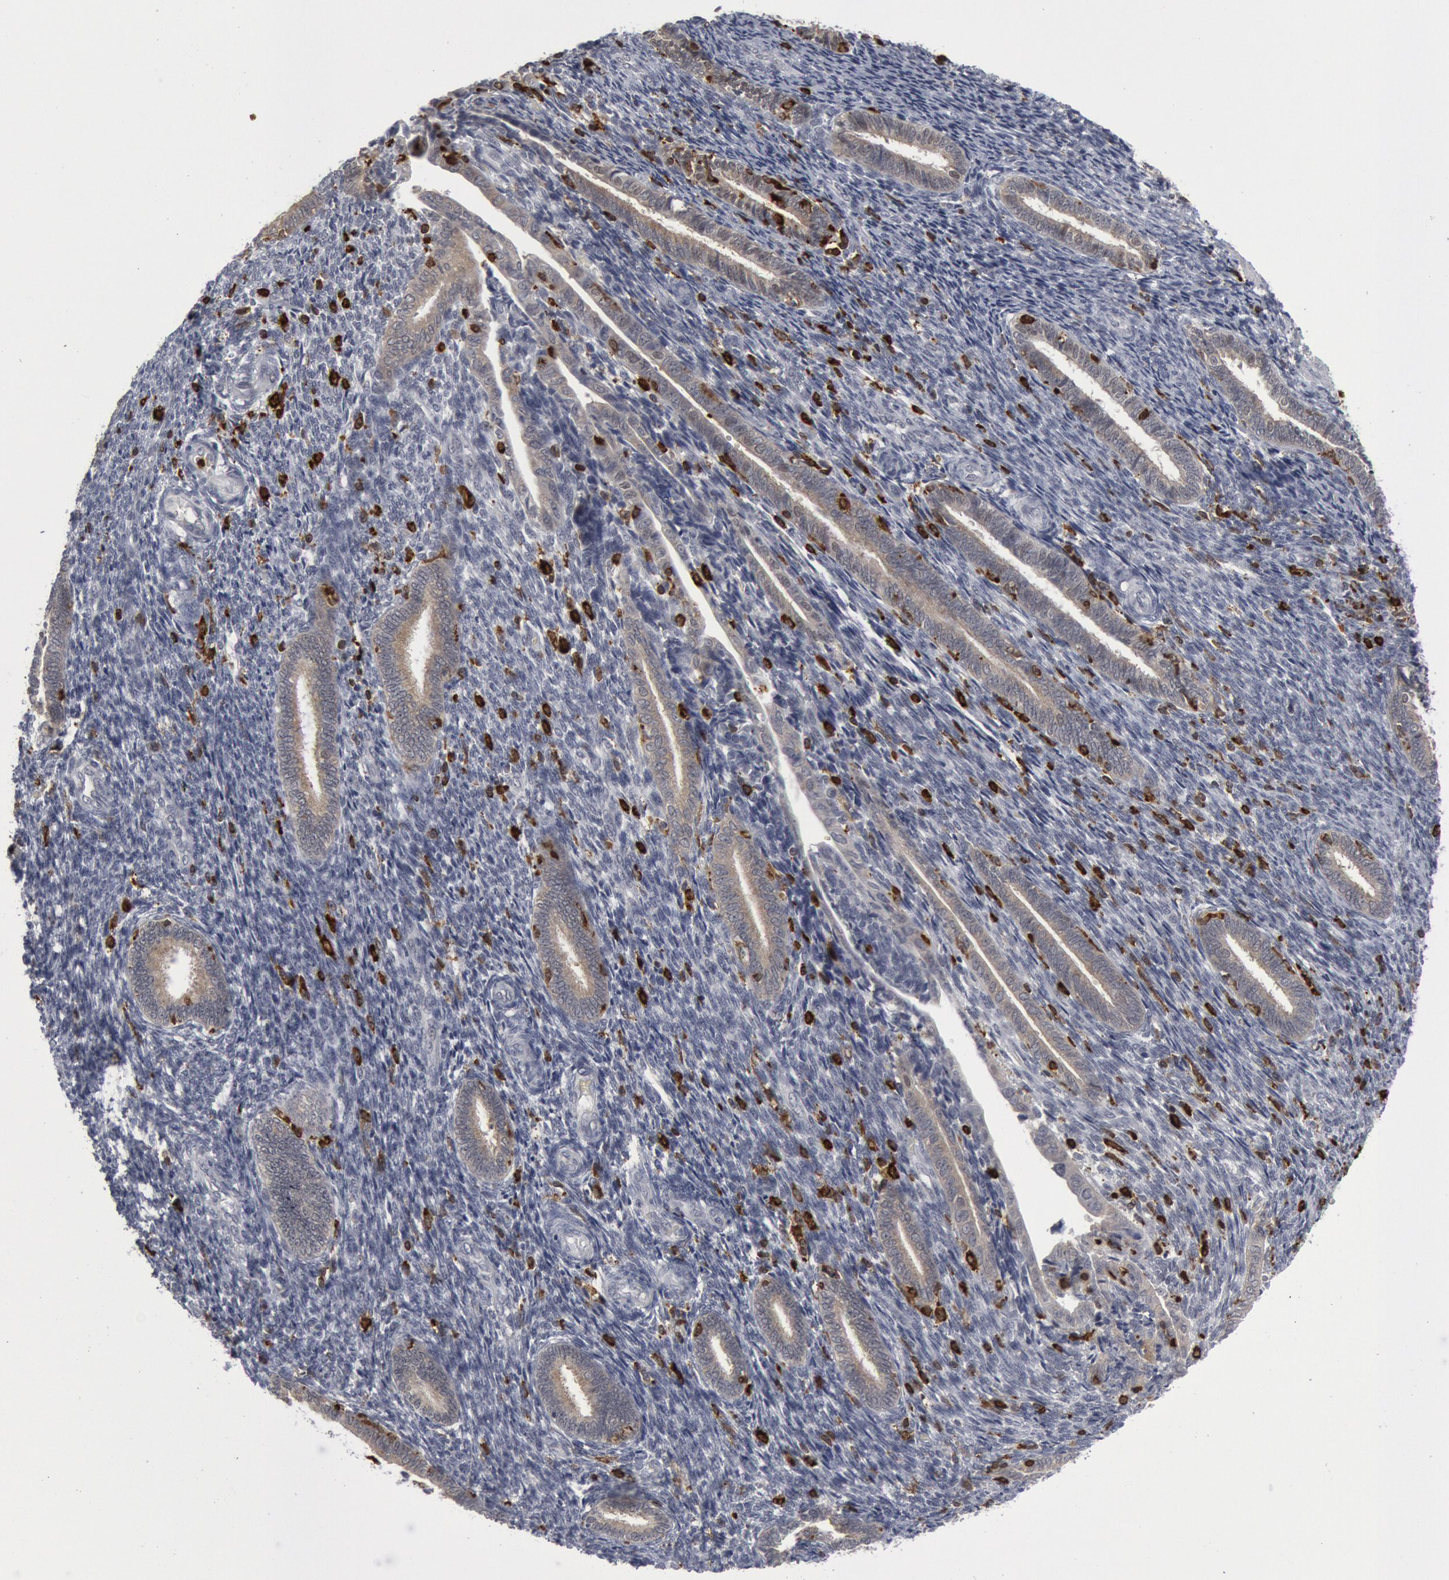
{"staining": {"intensity": "negative", "quantity": "none", "location": "none"}, "tissue": "endometrium", "cell_type": "Cells in endometrial stroma", "image_type": "normal", "snomed": [{"axis": "morphology", "description": "Normal tissue, NOS"}, {"axis": "topography", "description": "Endometrium"}], "caption": "IHC of benign human endometrium reveals no staining in cells in endometrial stroma.", "gene": "PTPN6", "patient": {"sex": "female", "age": 27}}